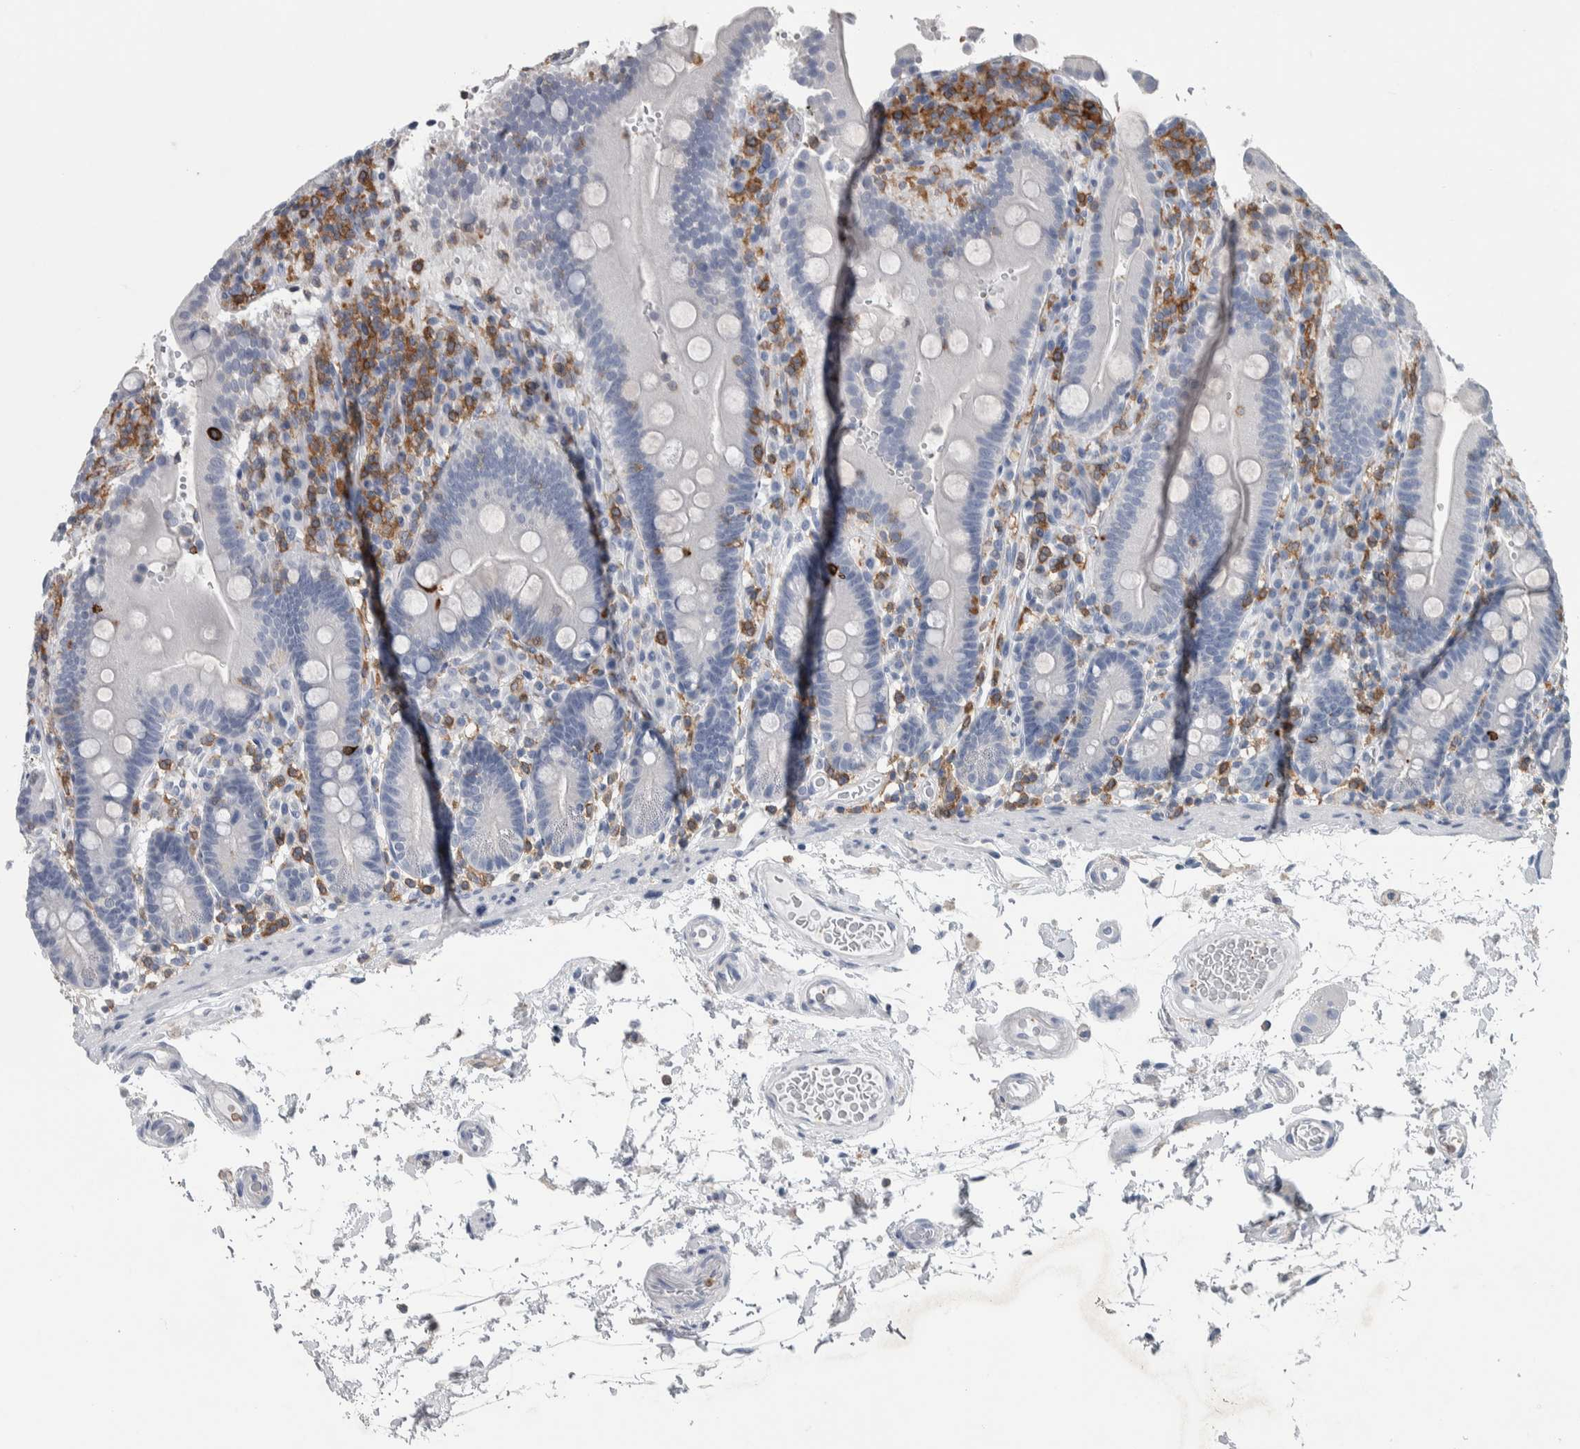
{"staining": {"intensity": "negative", "quantity": "none", "location": "none"}, "tissue": "duodenum", "cell_type": "Glandular cells", "image_type": "normal", "snomed": [{"axis": "morphology", "description": "Normal tissue, NOS"}, {"axis": "topography", "description": "Small intestine, NOS"}], "caption": "High power microscopy micrograph of an IHC histopathology image of unremarkable duodenum, revealing no significant expression in glandular cells.", "gene": "SKAP2", "patient": {"sex": "female", "age": 71}}